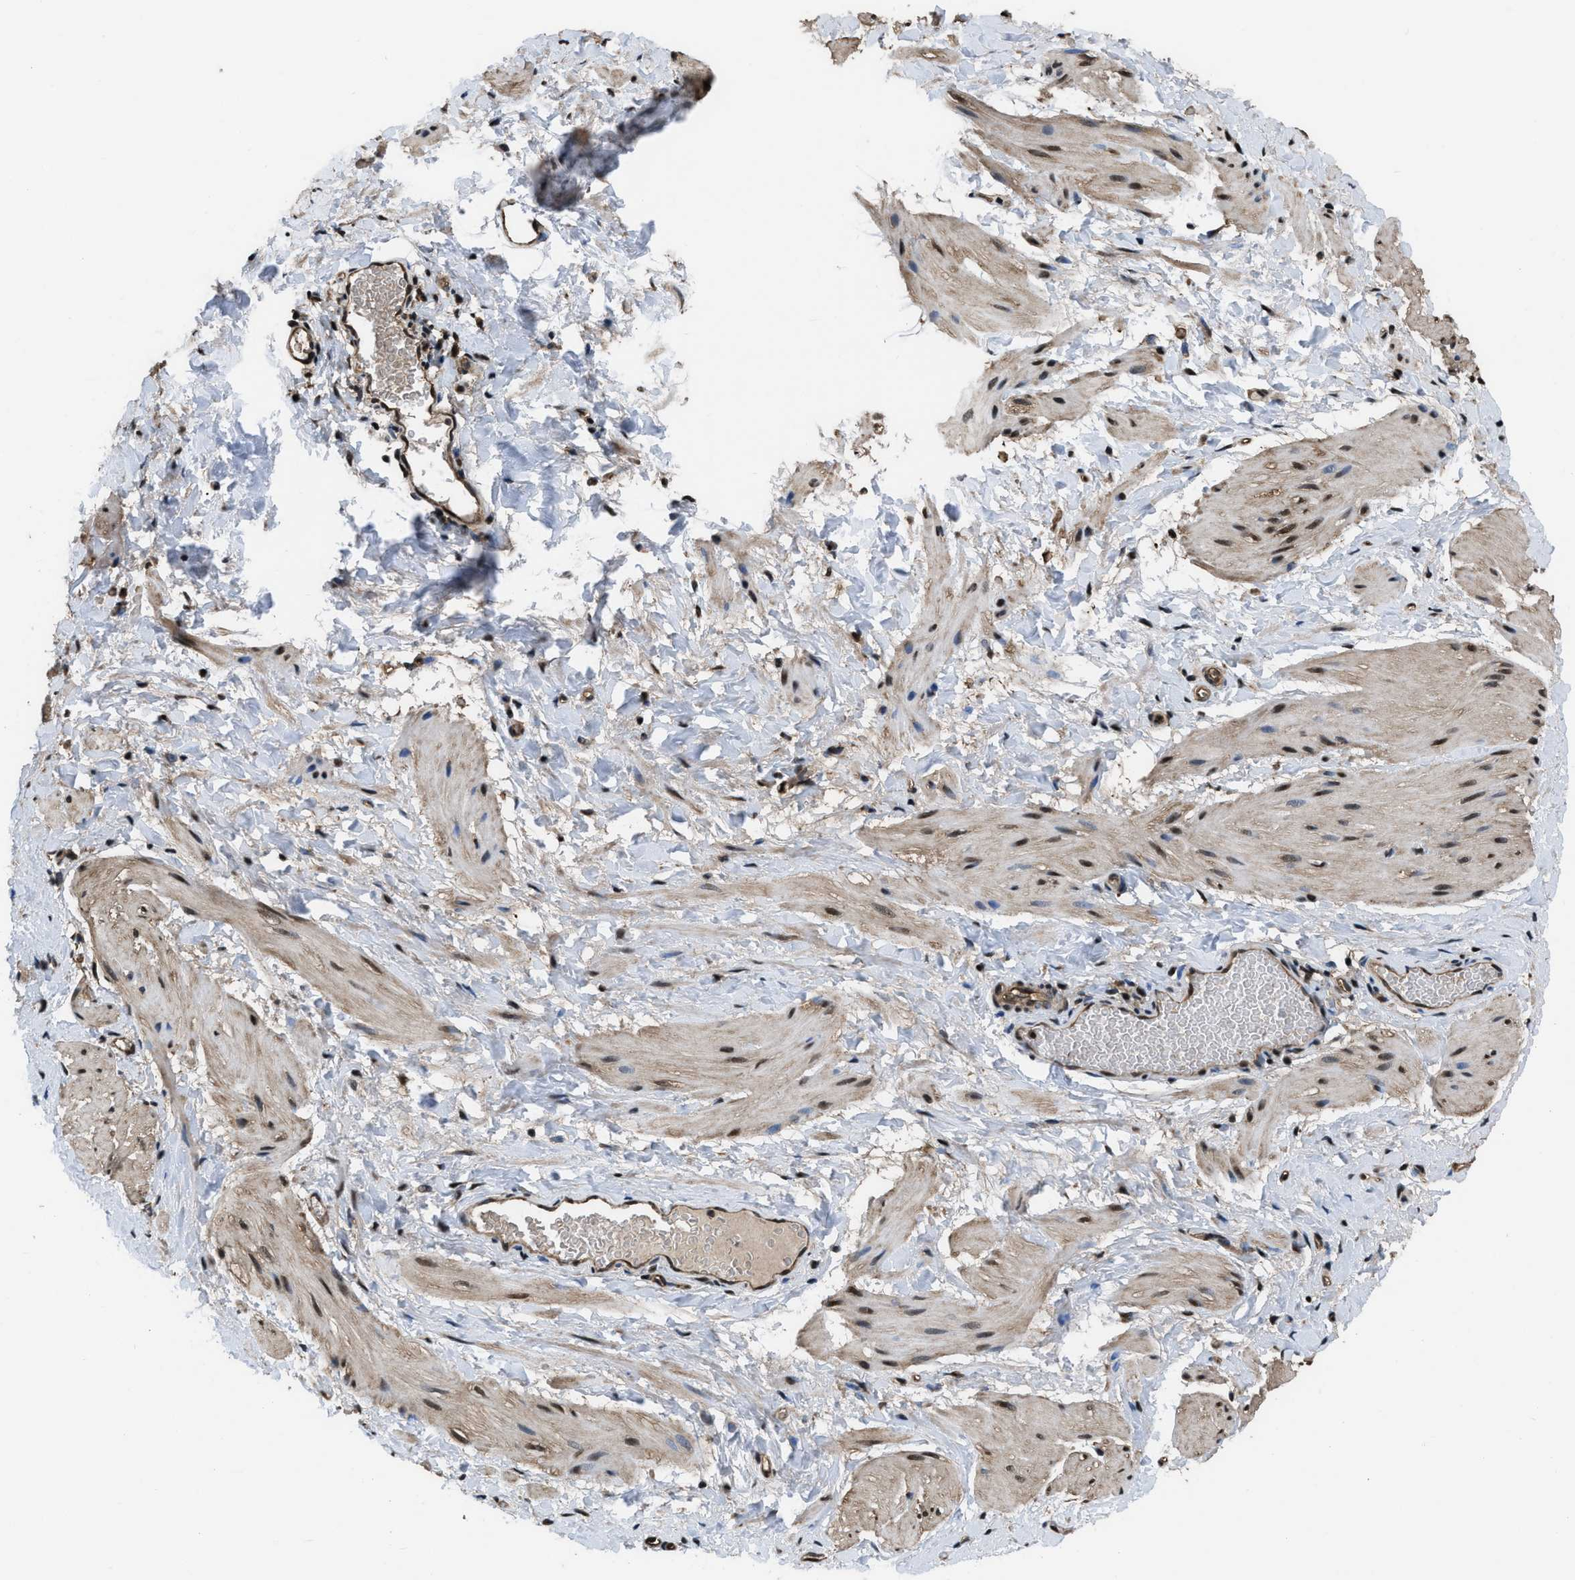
{"staining": {"intensity": "moderate", "quantity": "25%-75%", "location": "cytoplasmic/membranous,nuclear"}, "tissue": "smooth muscle", "cell_type": "Smooth muscle cells", "image_type": "normal", "snomed": [{"axis": "morphology", "description": "Normal tissue, NOS"}, {"axis": "topography", "description": "Smooth muscle"}], "caption": "The photomicrograph shows immunohistochemical staining of unremarkable smooth muscle. There is moderate cytoplasmic/membranous,nuclear positivity is seen in about 25%-75% of smooth muscle cells.", "gene": "FNTA", "patient": {"sex": "male", "age": 16}}